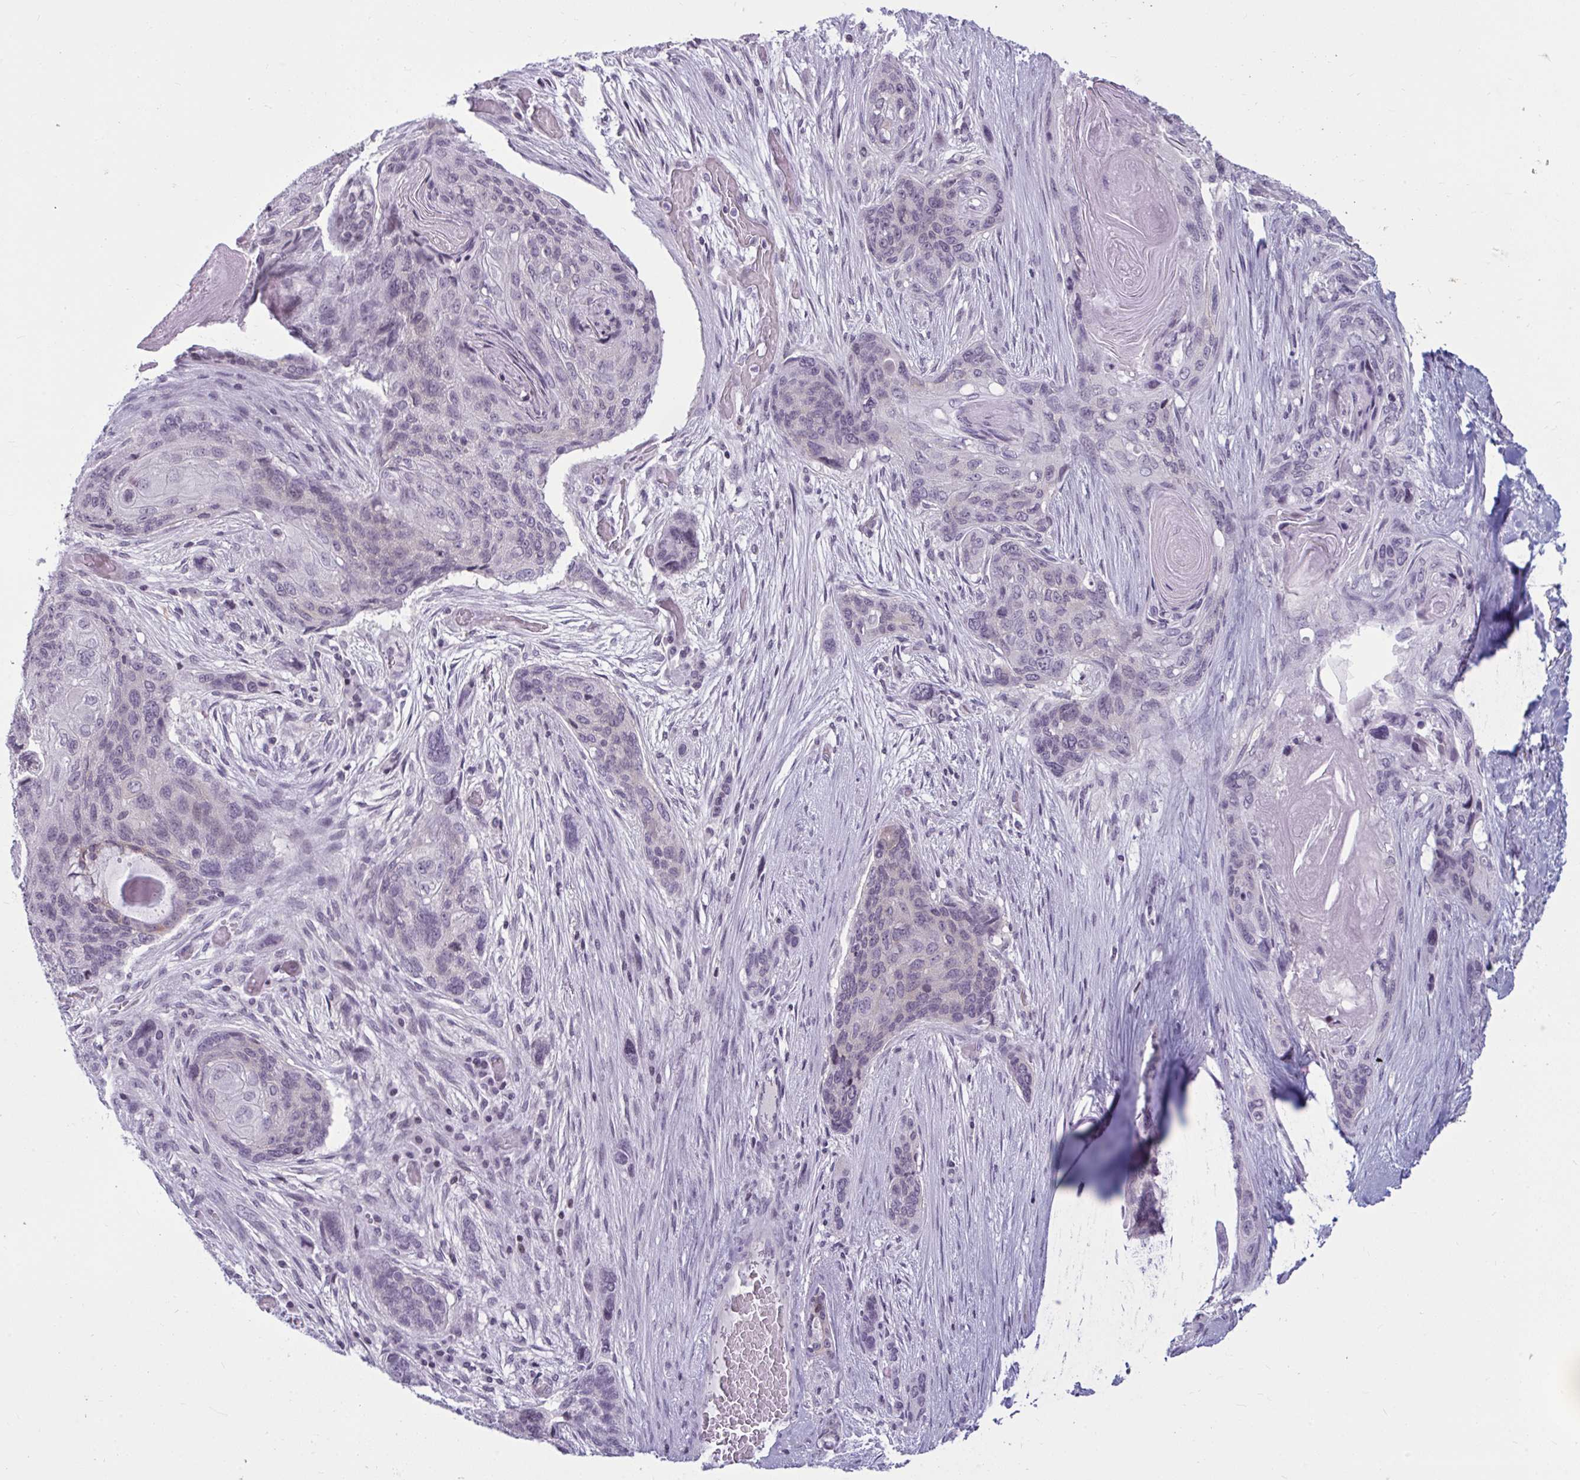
{"staining": {"intensity": "negative", "quantity": "none", "location": "none"}, "tissue": "lung cancer", "cell_type": "Tumor cells", "image_type": "cancer", "snomed": [{"axis": "morphology", "description": "Squamous cell carcinoma, NOS"}, {"axis": "morphology", "description": "Squamous cell carcinoma, metastatic, NOS"}, {"axis": "topography", "description": "Lymph node"}, {"axis": "topography", "description": "Lung"}], "caption": "Metastatic squamous cell carcinoma (lung) was stained to show a protein in brown. There is no significant expression in tumor cells.", "gene": "TBC1D4", "patient": {"sex": "male", "age": 41}}